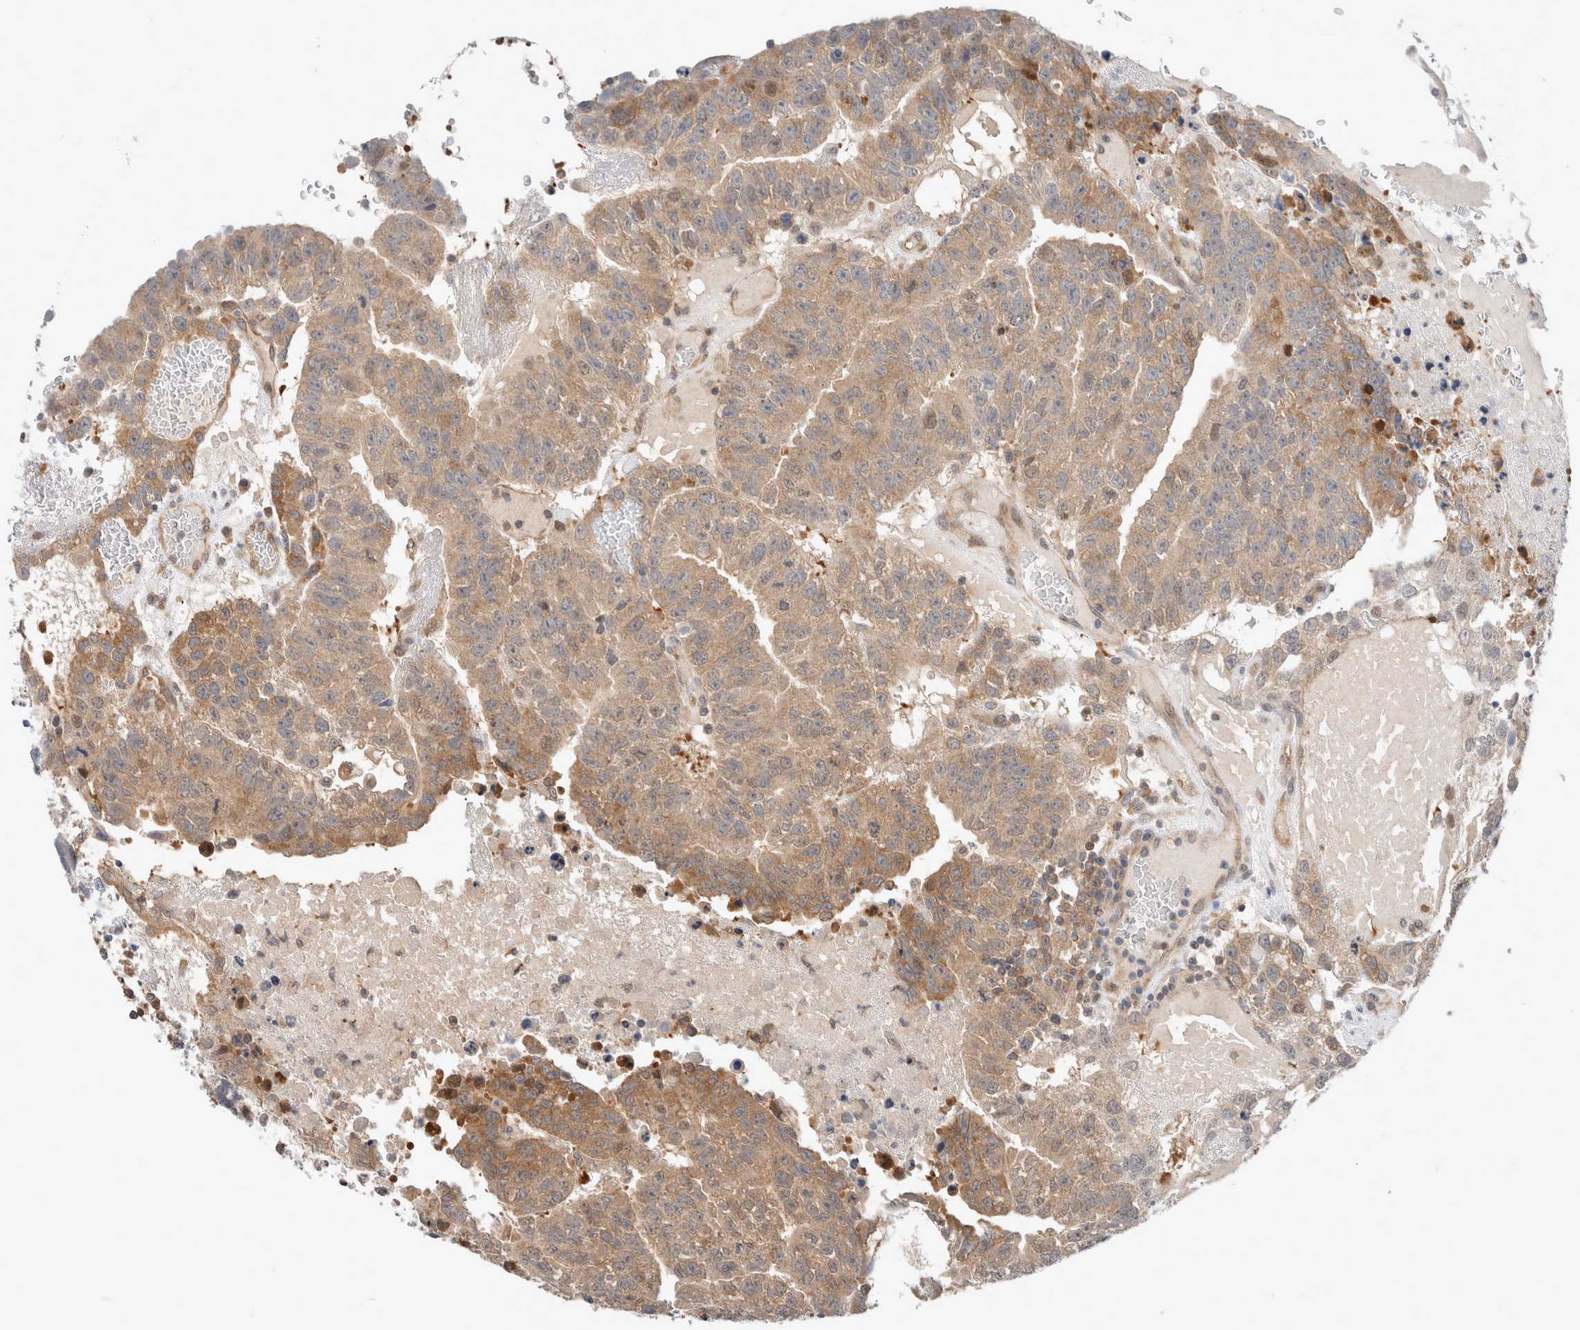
{"staining": {"intensity": "moderate", "quantity": ">75%", "location": "cytoplasmic/membranous"}, "tissue": "testis cancer", "cell_type": "Tumor cells", "image_type": "cancer", "snomed": [{"axis": "morphology", "description": "Seminoma, NOS"}, {"axis": "morphology", "description": "Carcinoma, Embryonal, NOS"}, {"axis": "topography", "description": "Testis"}], "caption": "Immunohistochemical staining of human testis cancer shows medium levels of moderate cytoplasmic/membranous staining in about >75% of tumor cells. Using DAB (brown) and hematoxylin (blue) stains, captured at high magnification using brightfield microscopy.", "gene": "XPNPEP1", "patient": {"sex": "male", "age": 52}}